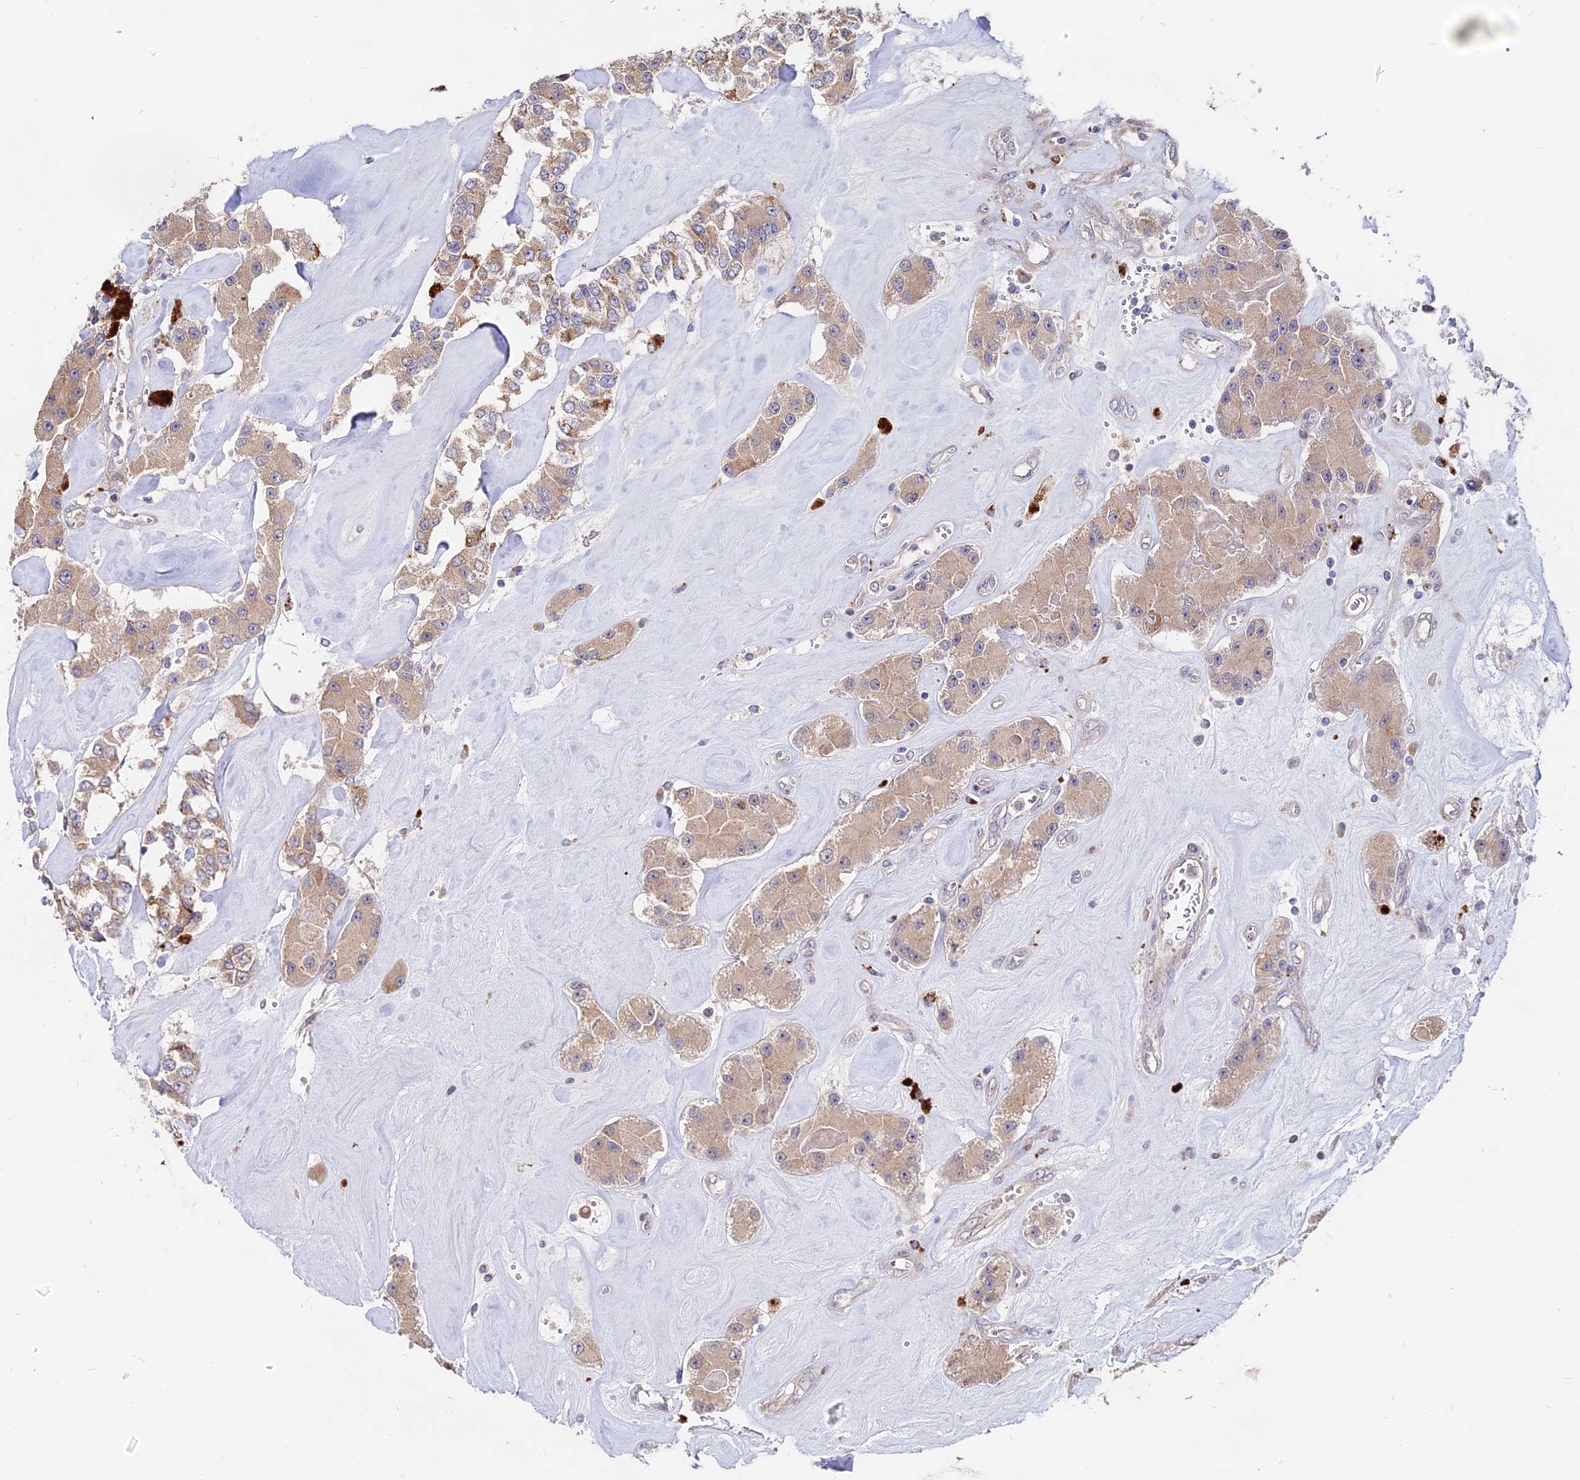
{"staining": {"intensity": "moderate", "quantity": ">75%", "location": "cytoplasmic/membranous"}, "tissue": "carcinoid", "cell_type": "Tumor cells", "image_type": "cancer", "snomed": [{"axis": "morphology", "description": "Carcinoid, malignant, NOS"}, {"axis": "topography", "description": "Pancreas"}], "caption": "Immunohistochemical staining of carcinoid reveals moderate cytoplasmic/membranous protein staining in approximately >75% of tumor cells.", "gene": "ACTR5", "patient": {"sex": "male", "age": 41}}